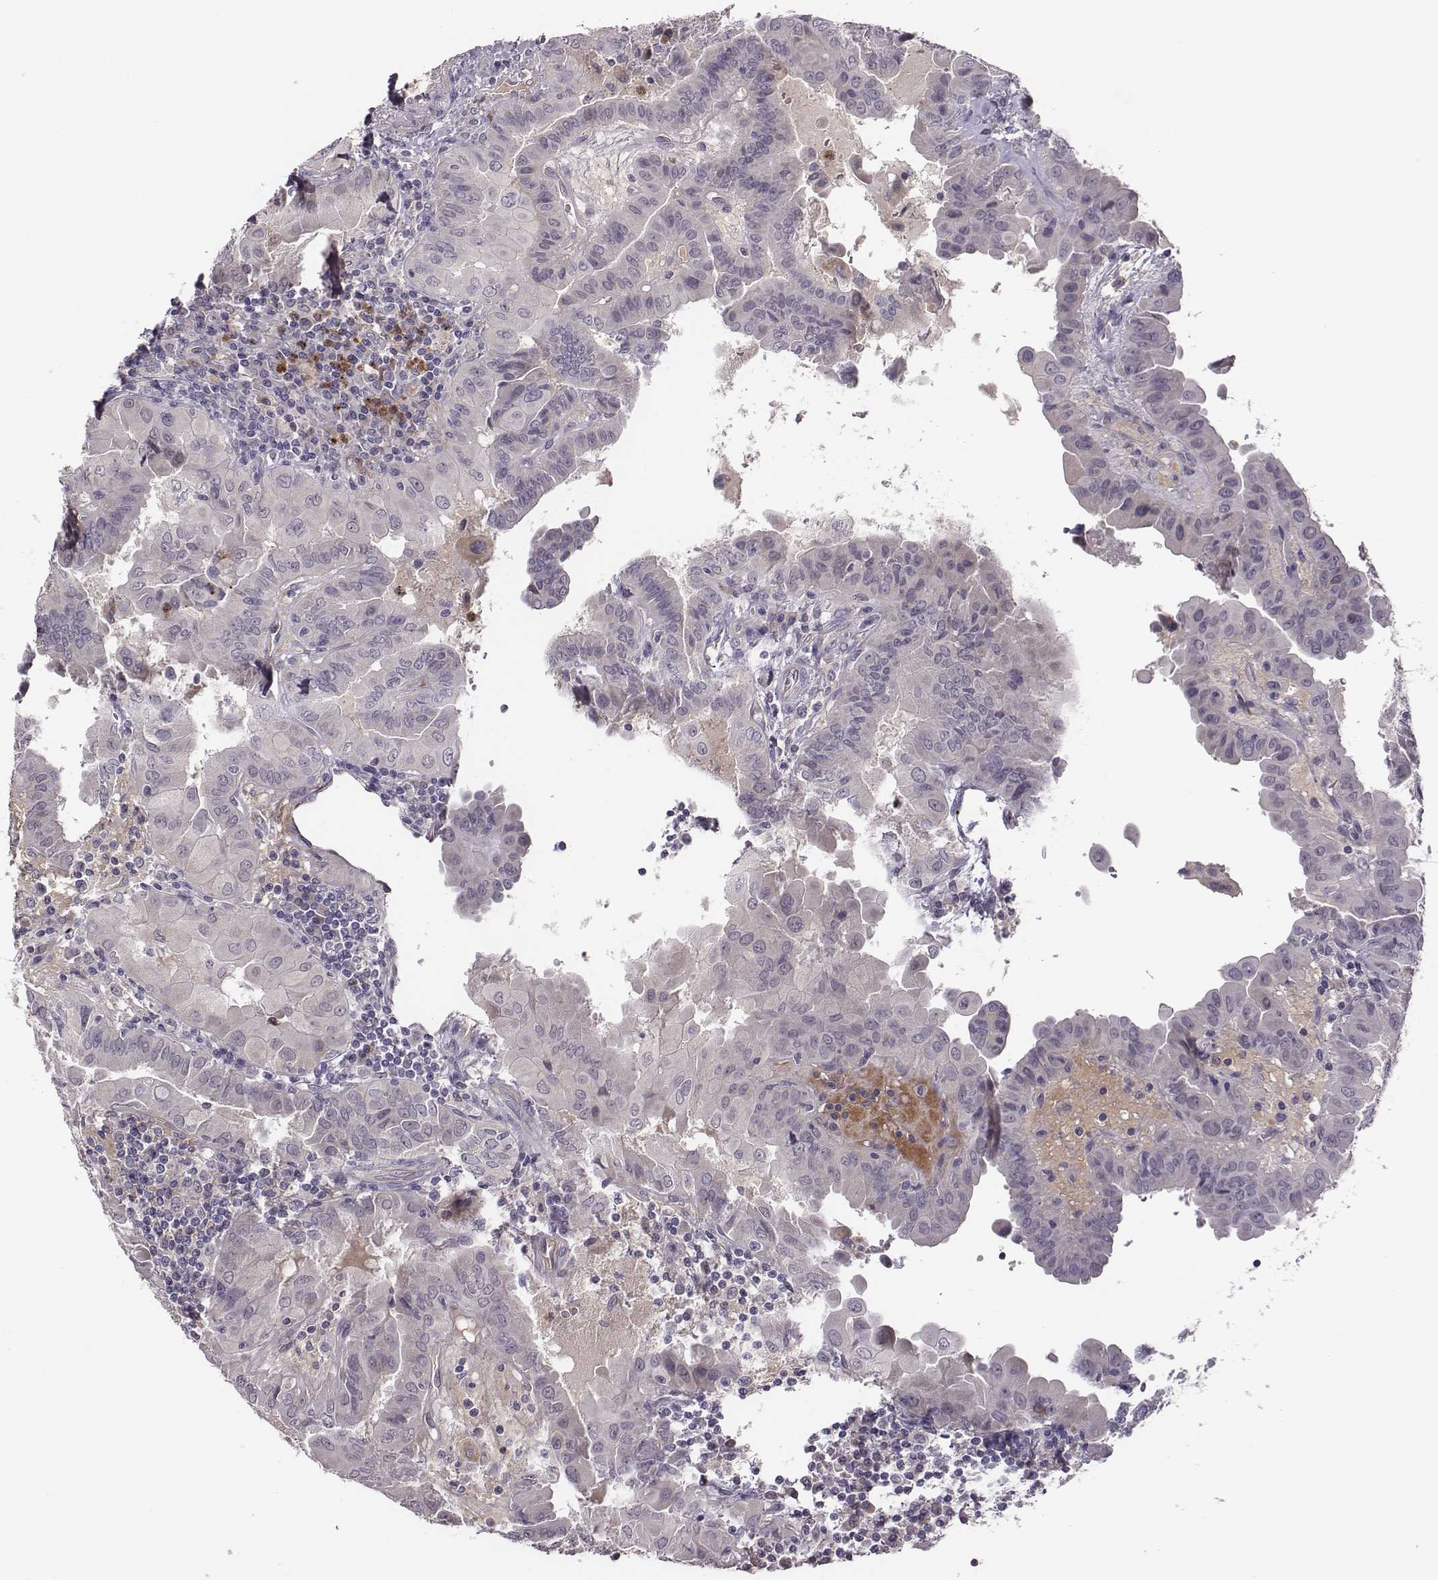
{"staining": {"intensity": "negative", "quantity": "none", "location": "none"}, "tissue": "thyroid cancer", "cell_type": "Tumor cells", "image_type": "cancer", "snomed": [{"axis": "morphology", "description": "Papillary adenocarcinoma, NOS"}, {"axis": "topography", "description": "Thyroid gland"}], "caption": "Tumor cells show no significant protein positivity in thyroid cancer. Nuclei are stained in blue.", "gene": "KMO", "patient": {"sex": "female", "age": 37}}